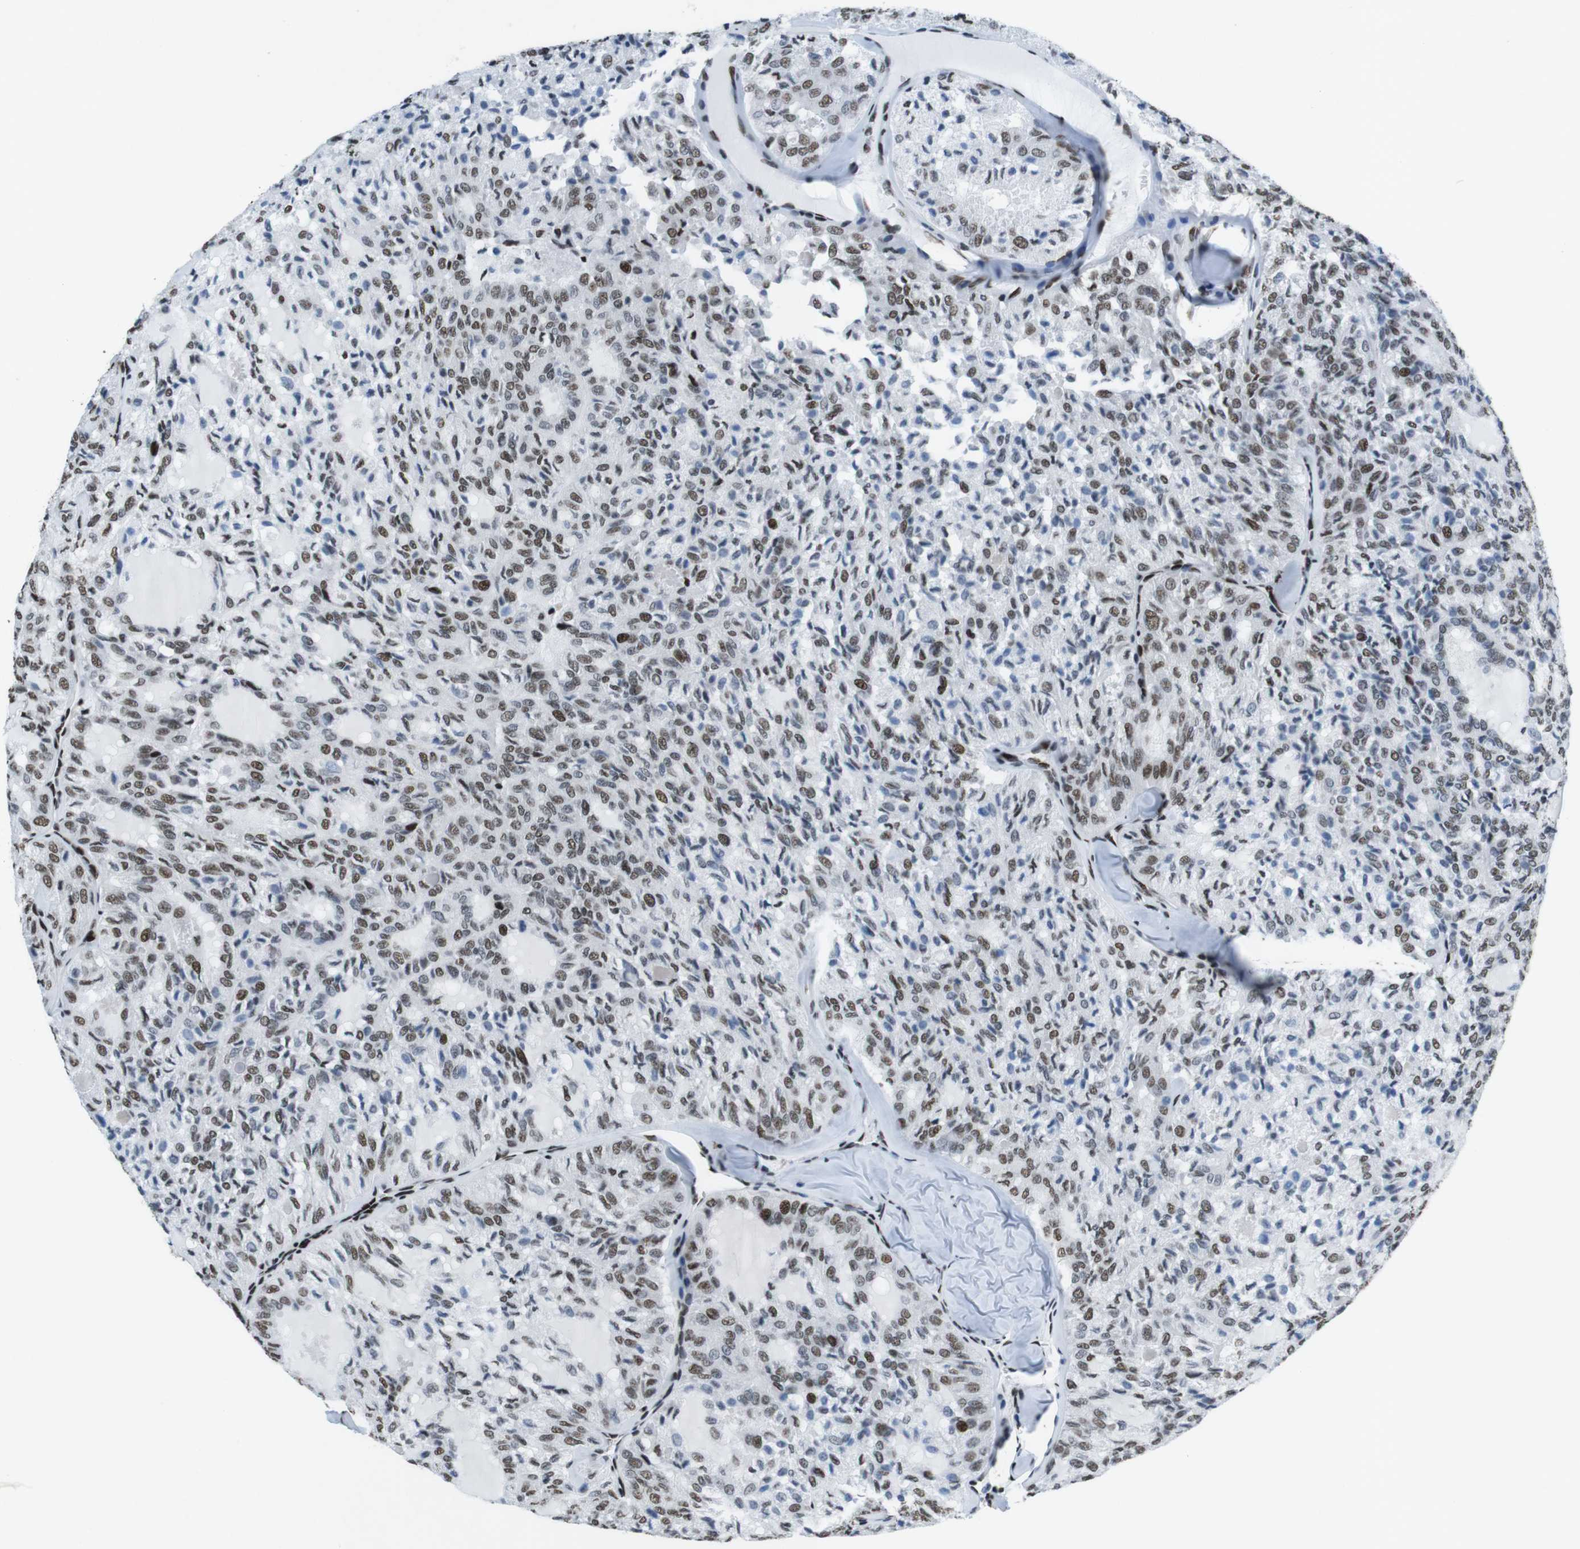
{"staining": {"intensity": "moderate", "quantity": "25%-75%", "location": "nuclear"}, "tissue": "thyroid cancer", "cell_type": "Tumor cells", "image_type": "cancer", "snomed": [{"axis": "morphology", "description": "Follicular adenoma carcinoma, NOS"}, {"axis": "topography", "description": "Thyroid gland"}], "caption": "Protein expression analysis of human thyroid cancer (follicular adenoma carcinoma) reveals moderate nuclear positivity in about 25%-75% of tumor cells.", "gene": "CITED2", "patient": {"sex": "male", "age": 75}}